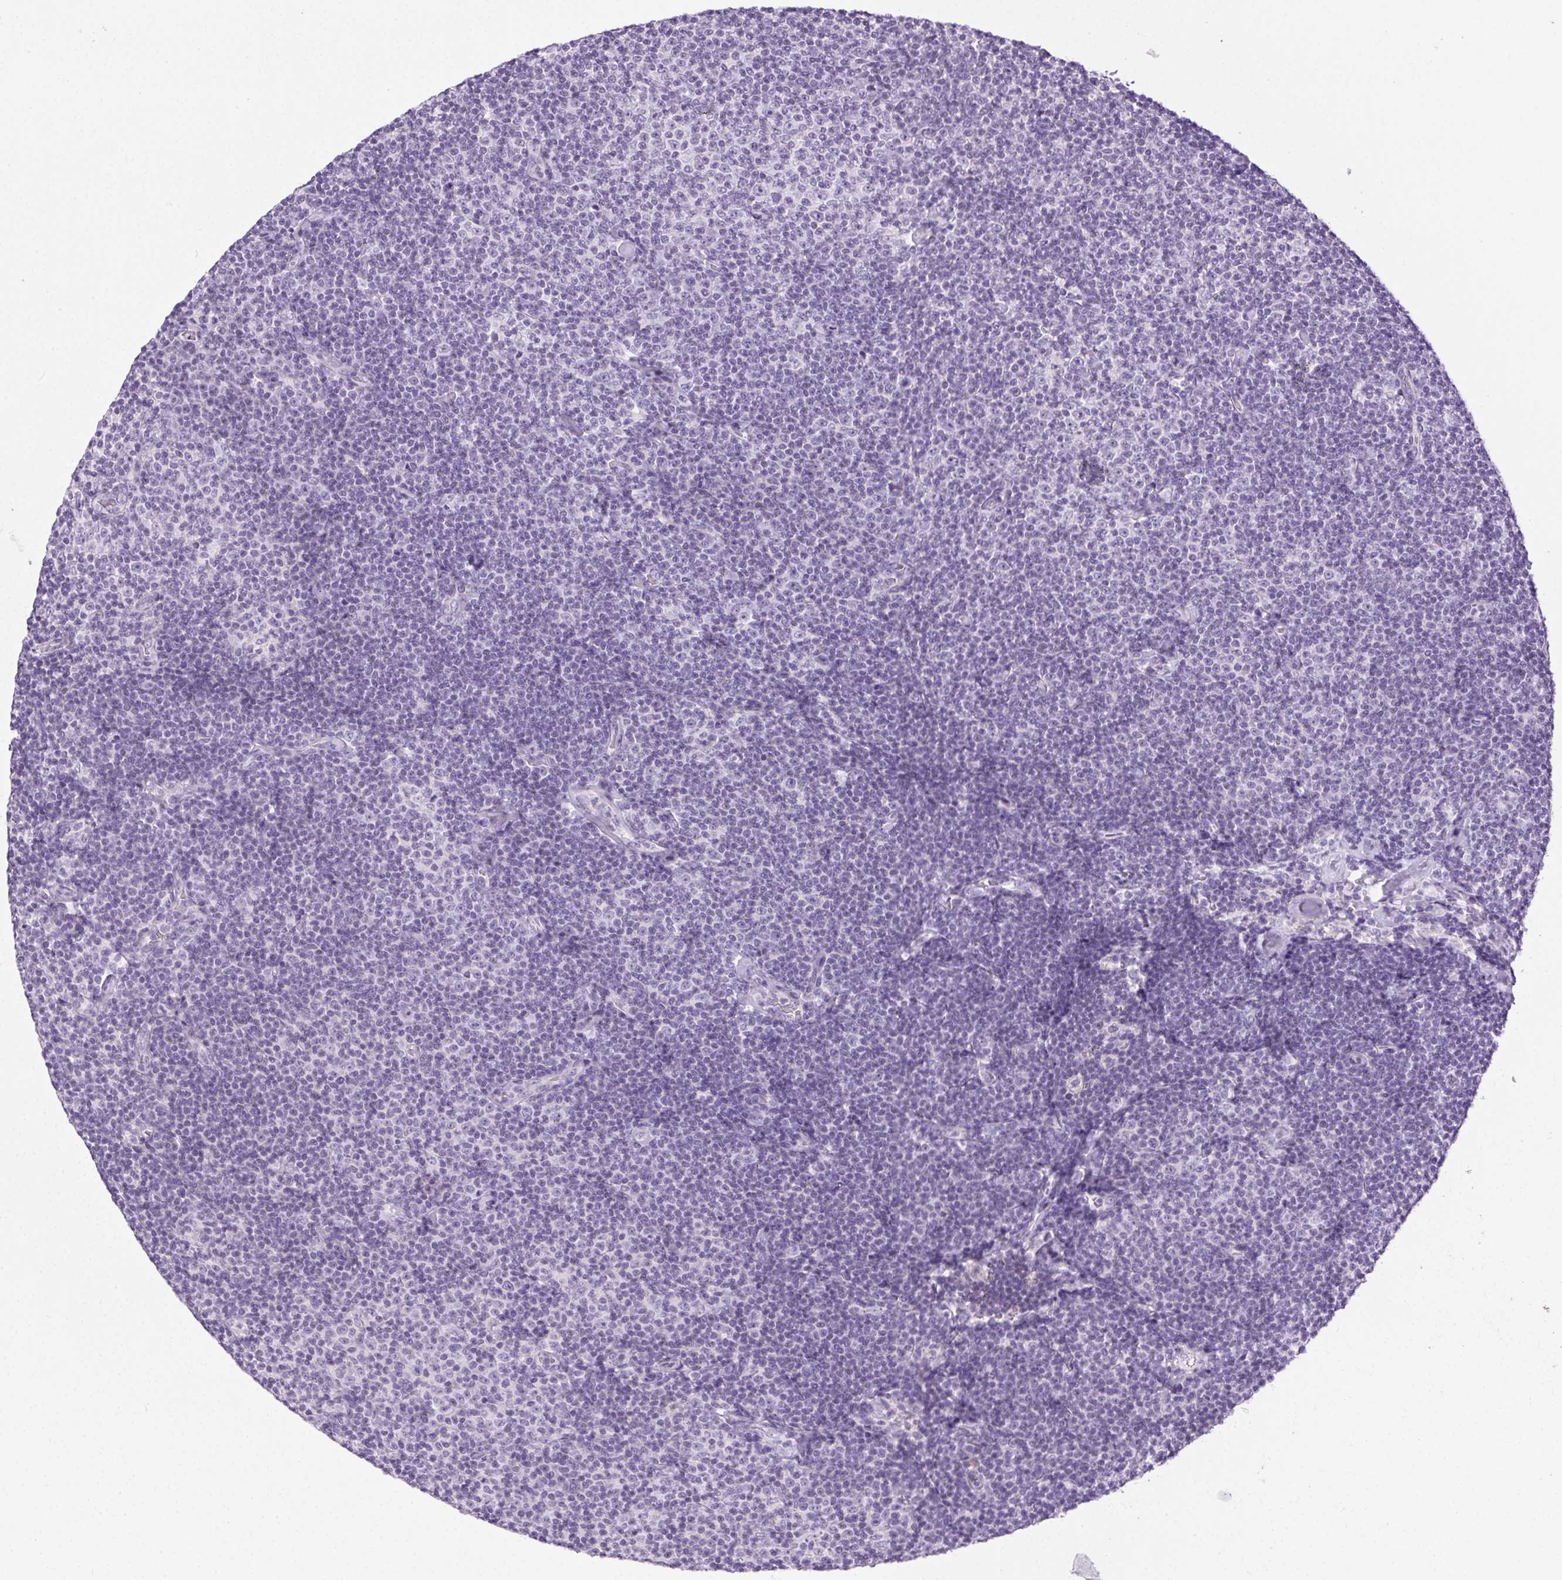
{"staining": {"intensity": "negative", "quantity": "none", "location": "none"}, "tissue": "lymphoma", "cell_type": "Tumor cells", "image_type": "cancer", "snomed": [{"axis": "morphology", "description": "Malignant lymphoma, non-Hodgkin's type, Low grade"}, {"axis": "topography", "description": "Lymph node"}], "caption": "IHC photomicrograph of lymphoma stained for a protein (brown), which shows no staining in tumor cells.", "gene": "C20orf85", "patient": {"sex": "male", "age": 81}}